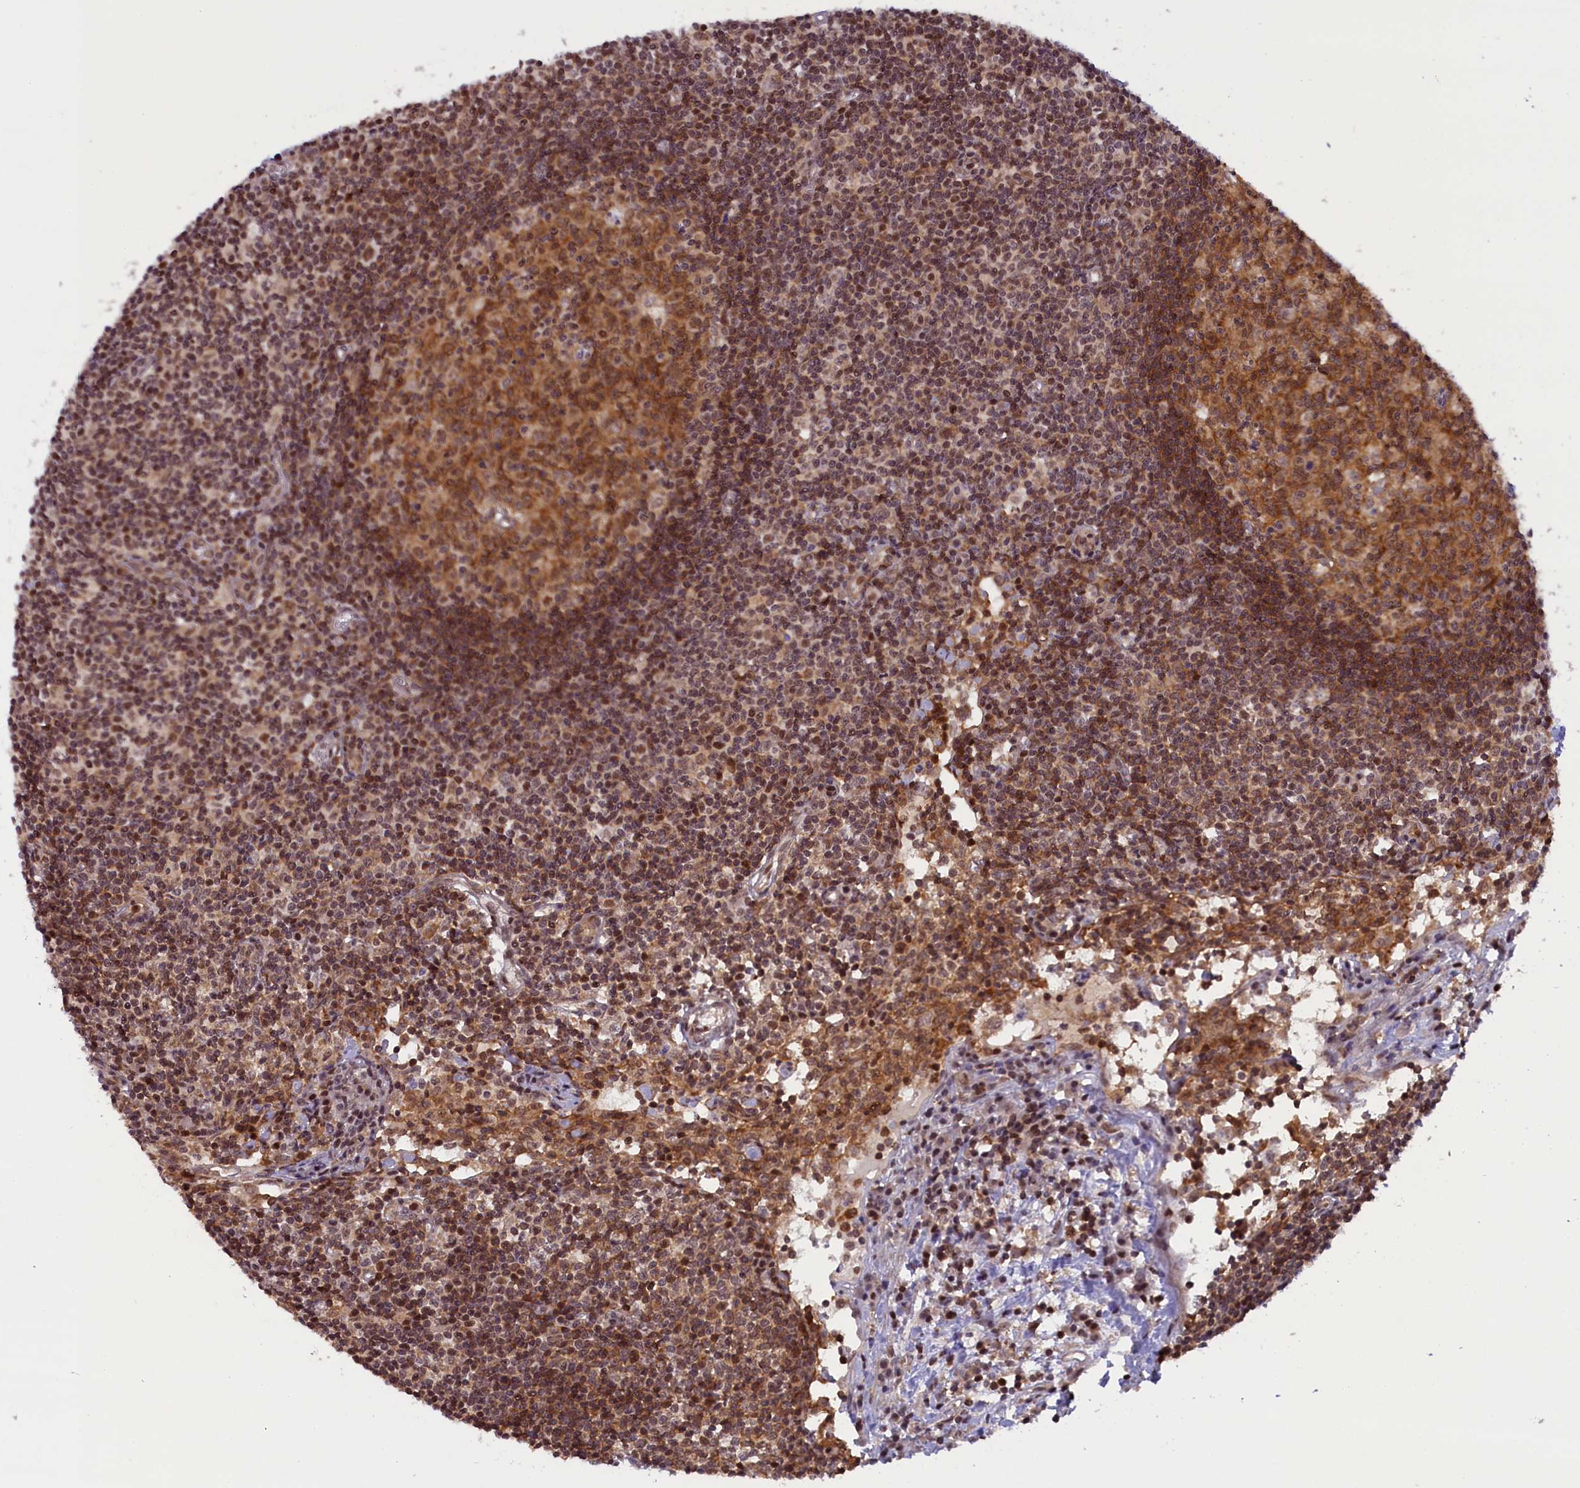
{"staining": {"intensity": "moderate", "quantity": ">75%", "location": "cytoplasmic/membranous,nuclear"}, "tissue": "lymph node", "cell_type": "Germinal center cells", "image_type": "normal", "snomed": [{"axis": "morphology", "description": "Normal tissue, NOS"}, {"axis": "topography", "description": "Lymph node"}], "caption": "This image reveals benign lymph node stained with IHC to label a protein in brown. The cytoplasmic/membranous,nuclear of germinal center cells show moderate positivity for the protein. Nuclei are counter-stained blue.", "gene": "FCHO1", "patient": {"sex": "female", "age": 55}}